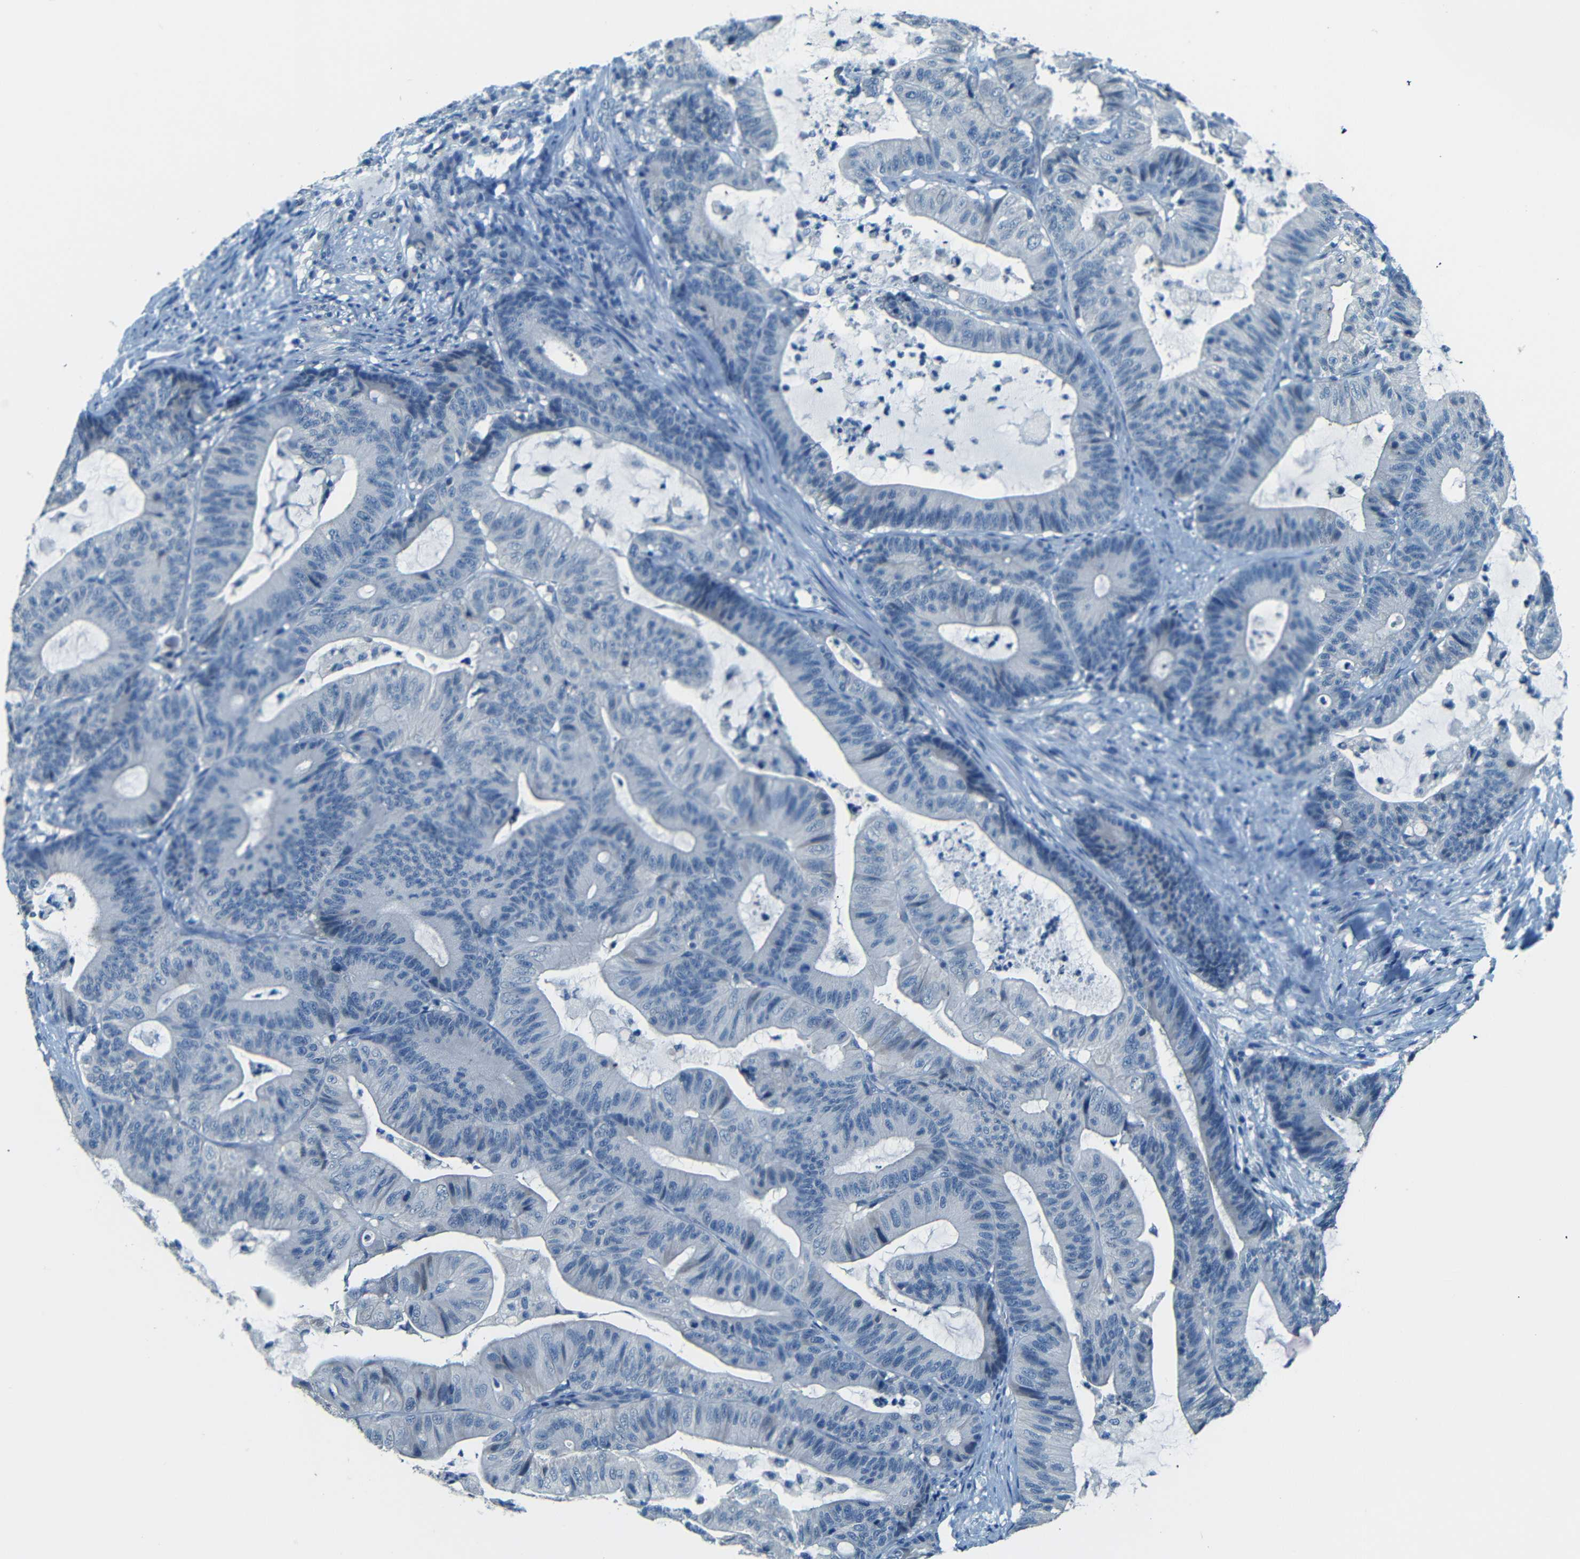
{"staining": {"intensity": "negative", "quantity": "none", "location": "none"}, "tissue": "colorectal cancer", "cell_type": "Tumor cells", "image_type": "cancer", "snomed": [{"axis": "morphology", "description": "Adenocarcinoma, NOS"}, {"axis": "topography", "description": "Colon"}], "caption": "Colorectal adenocarcinoma was stained to show a protein in brown. There is no significant positivity in tumor cells.", "gene": "ZMAT1", "patient": {"sex": "female", "age": 84}}